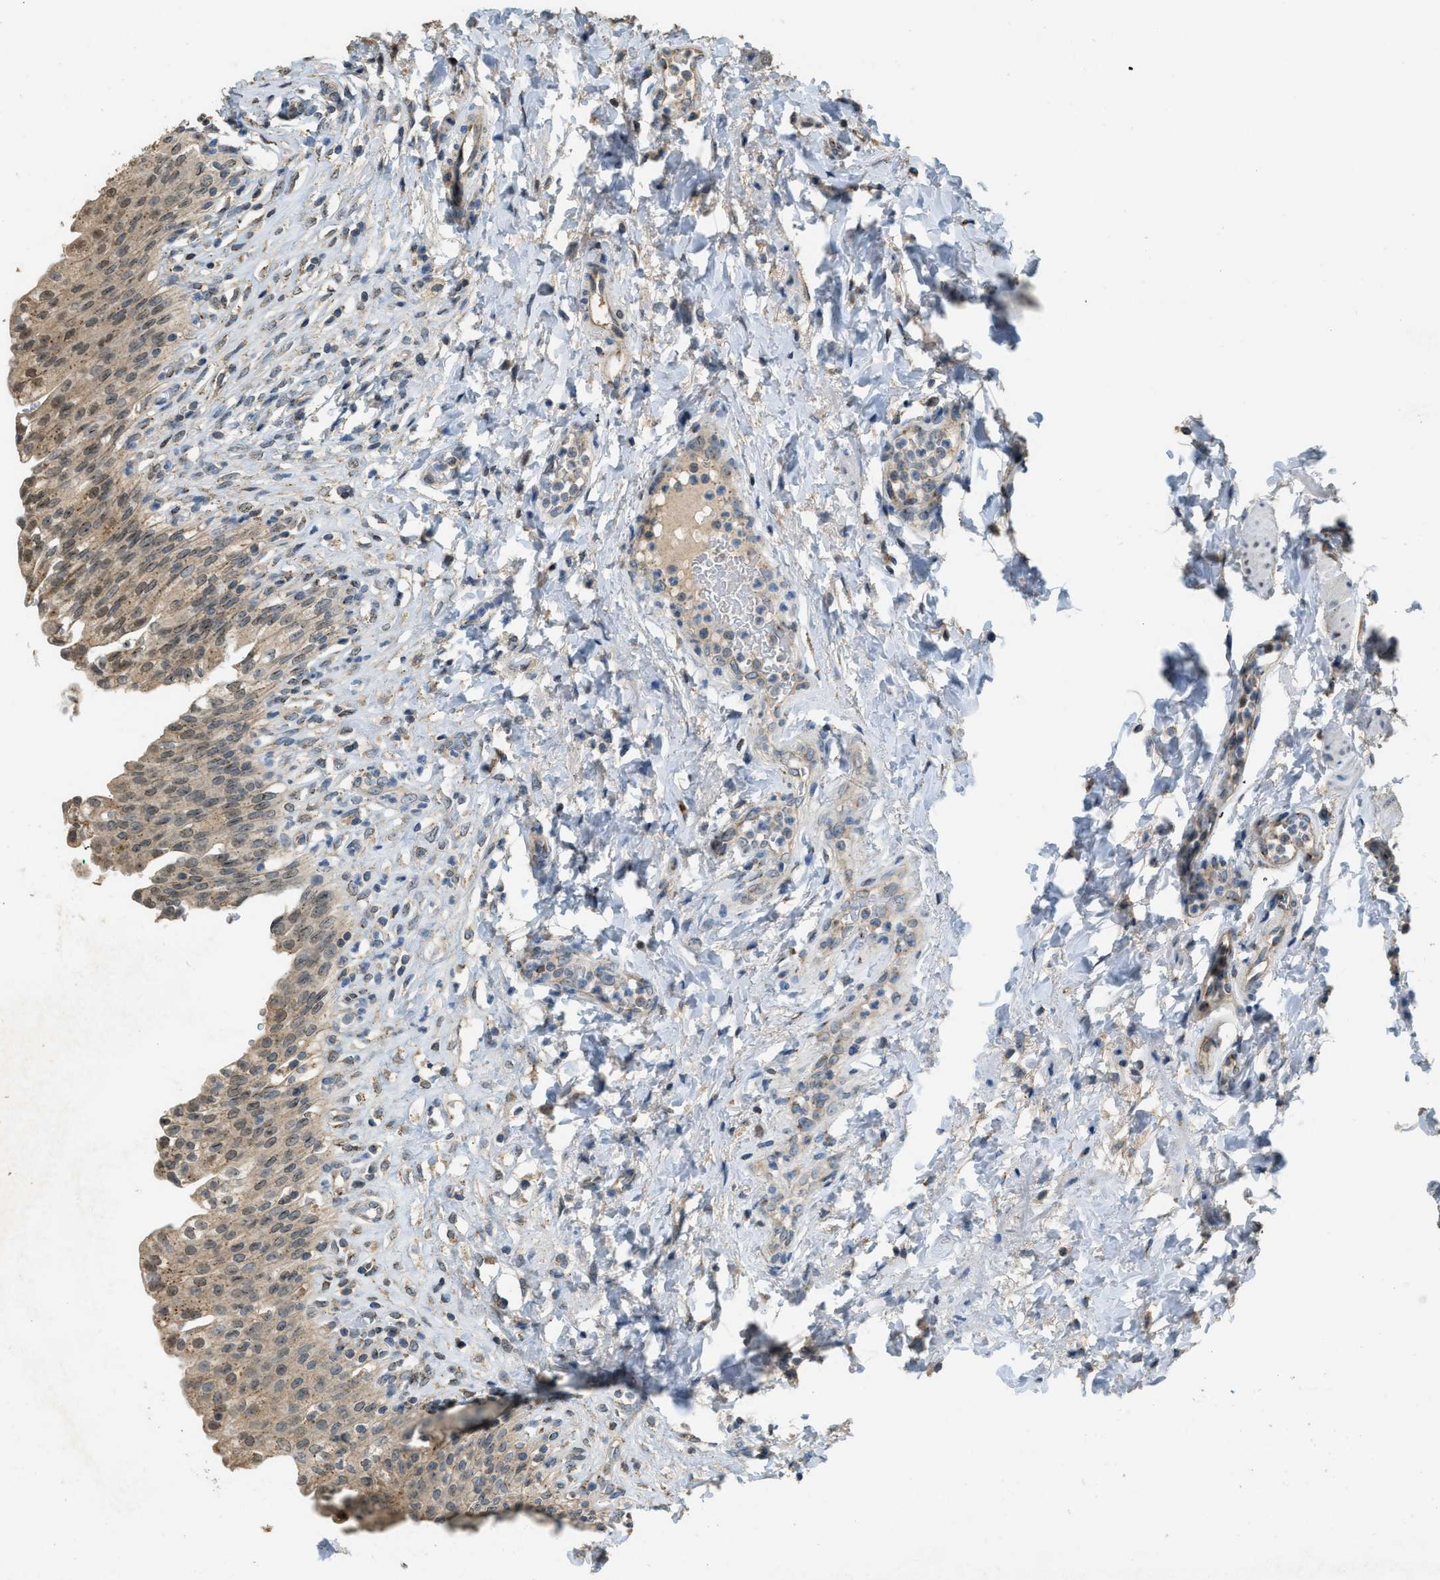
{"staining": {"intensity": "moderate", "quantity": ">75%", "location": "cytoplasmic/membranous"}, "tissue": "urinary bladder", "cell_type": "Urothelial cells", "image_type": "normal", "snomed": [{"axis": "morphology", "description": "Urothelial carcinoma, High grade"}, {"axis": "topography", "description": "Urinary bladder"}], "caption": "Immunohistochemistry (IHC) staining of normal urinary bladder, which reveals medium levels of moderate cytoplasmic/membranous positivity in about >75% of urothelial cells indicating moderate cytoplasmic/membranous protein staining. The staining was performed using DAB (brown) for protein detection and nuclei were counterstained in hematoxylin (blue).", "gene": "IPO7", "patient": {"sex": "male", "age": 46}}